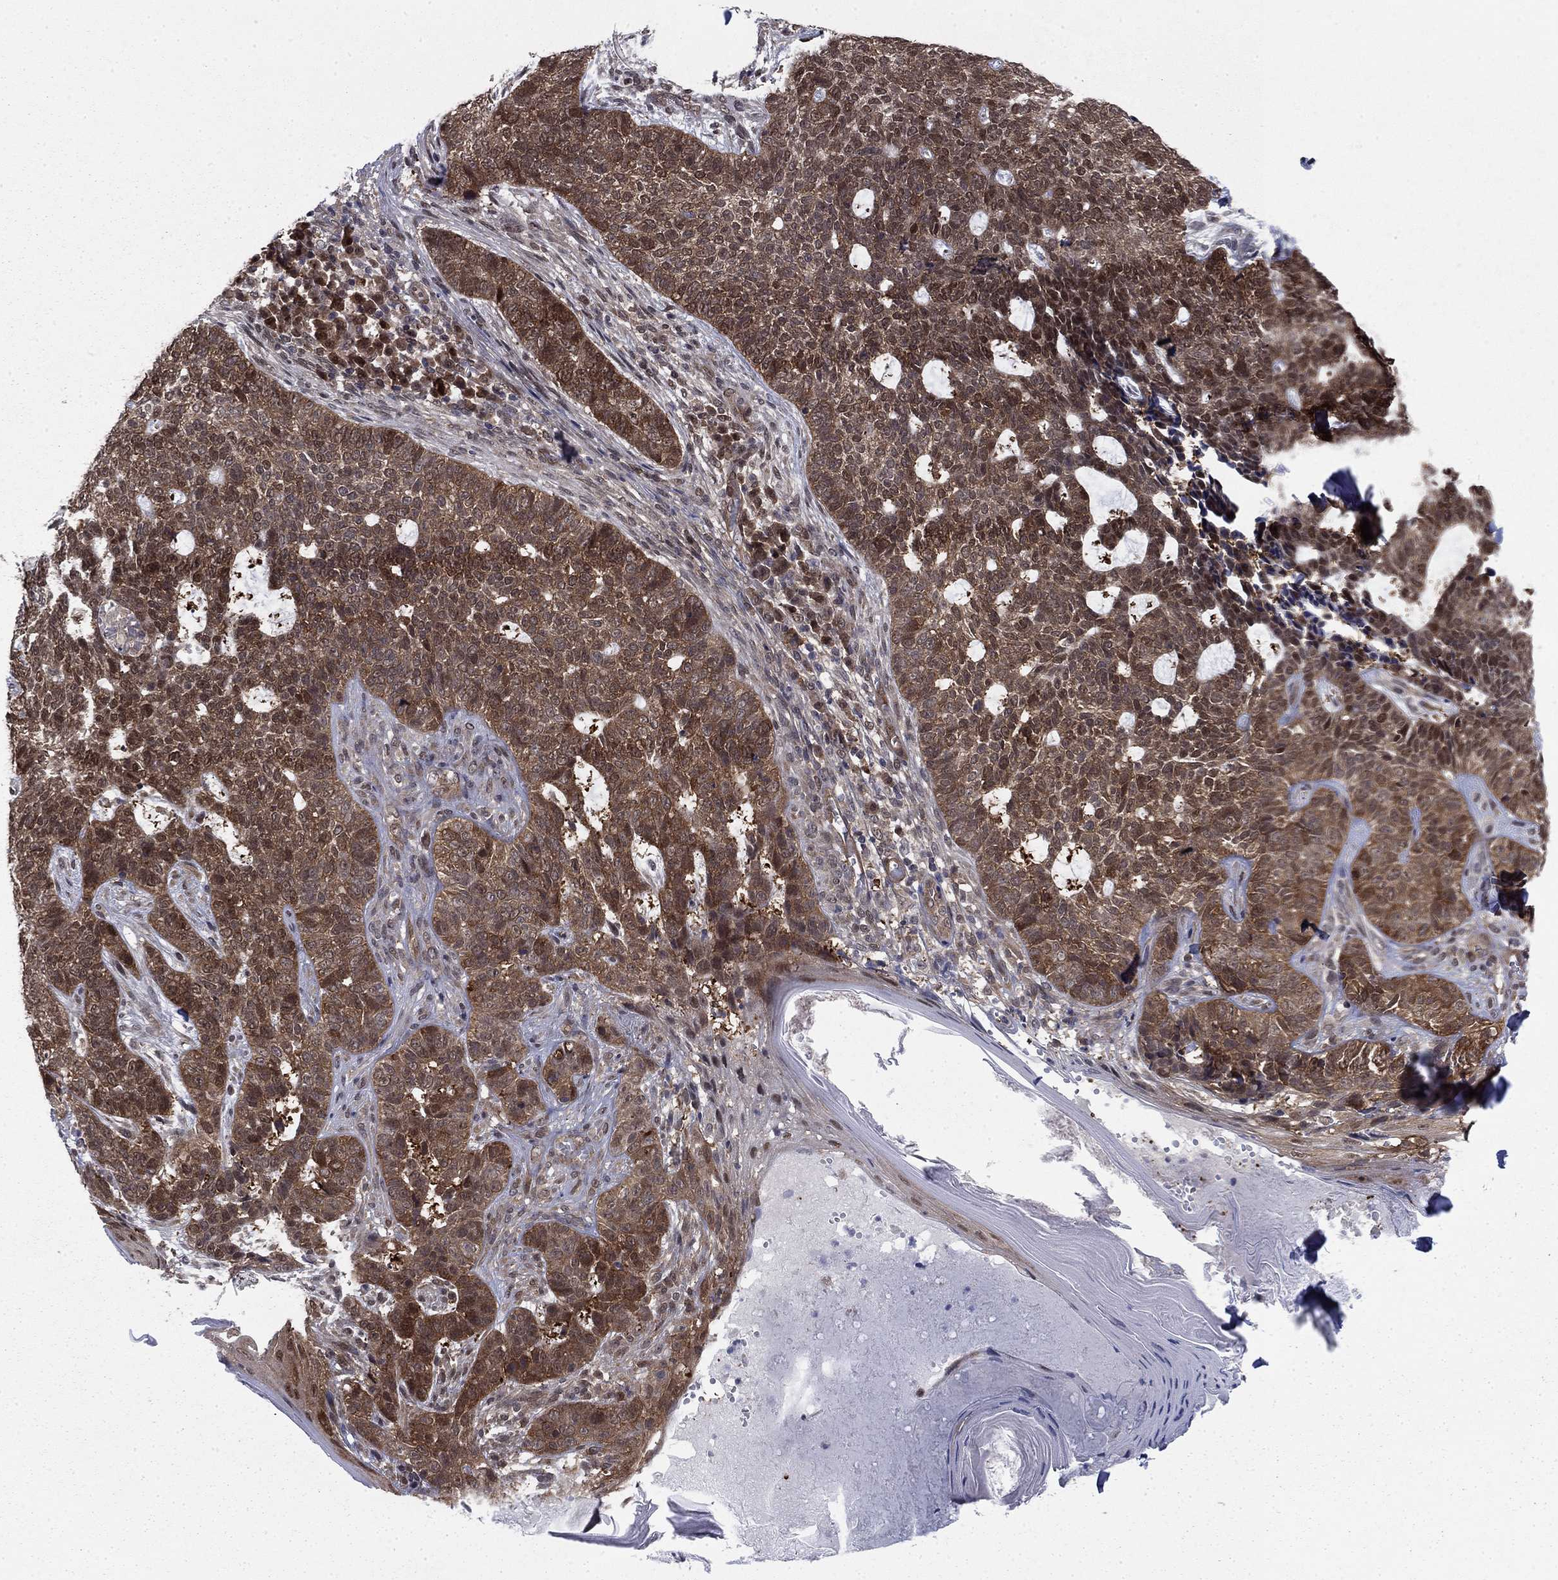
{"staining": {"intensity": "moderate", "quantity": ">75%", "location": "cytoplasmic/membranous"}, "tissue": "skin cancer", "cell_type": "Tumor cells", "image_type": "cancer", "snomed": [{"axis": "morphology", "description": "Basal cell carcinoma"}, {"axis": "topography", "description": "Skin"}], "caption": "Immunohistochemistry (IHC) image of neoplastic tissue: basal cell carcinoma (skin) stained using immunohistochemistry (IHC) reveals medium levels of moderate protein expression localized specifically in the cytoplasmic/membranous of tumor cells, appearing as a cytoplasmic/membranous brown color.", "gene": "FKBP4", "patient": {"sex": "female", "age": 69}}